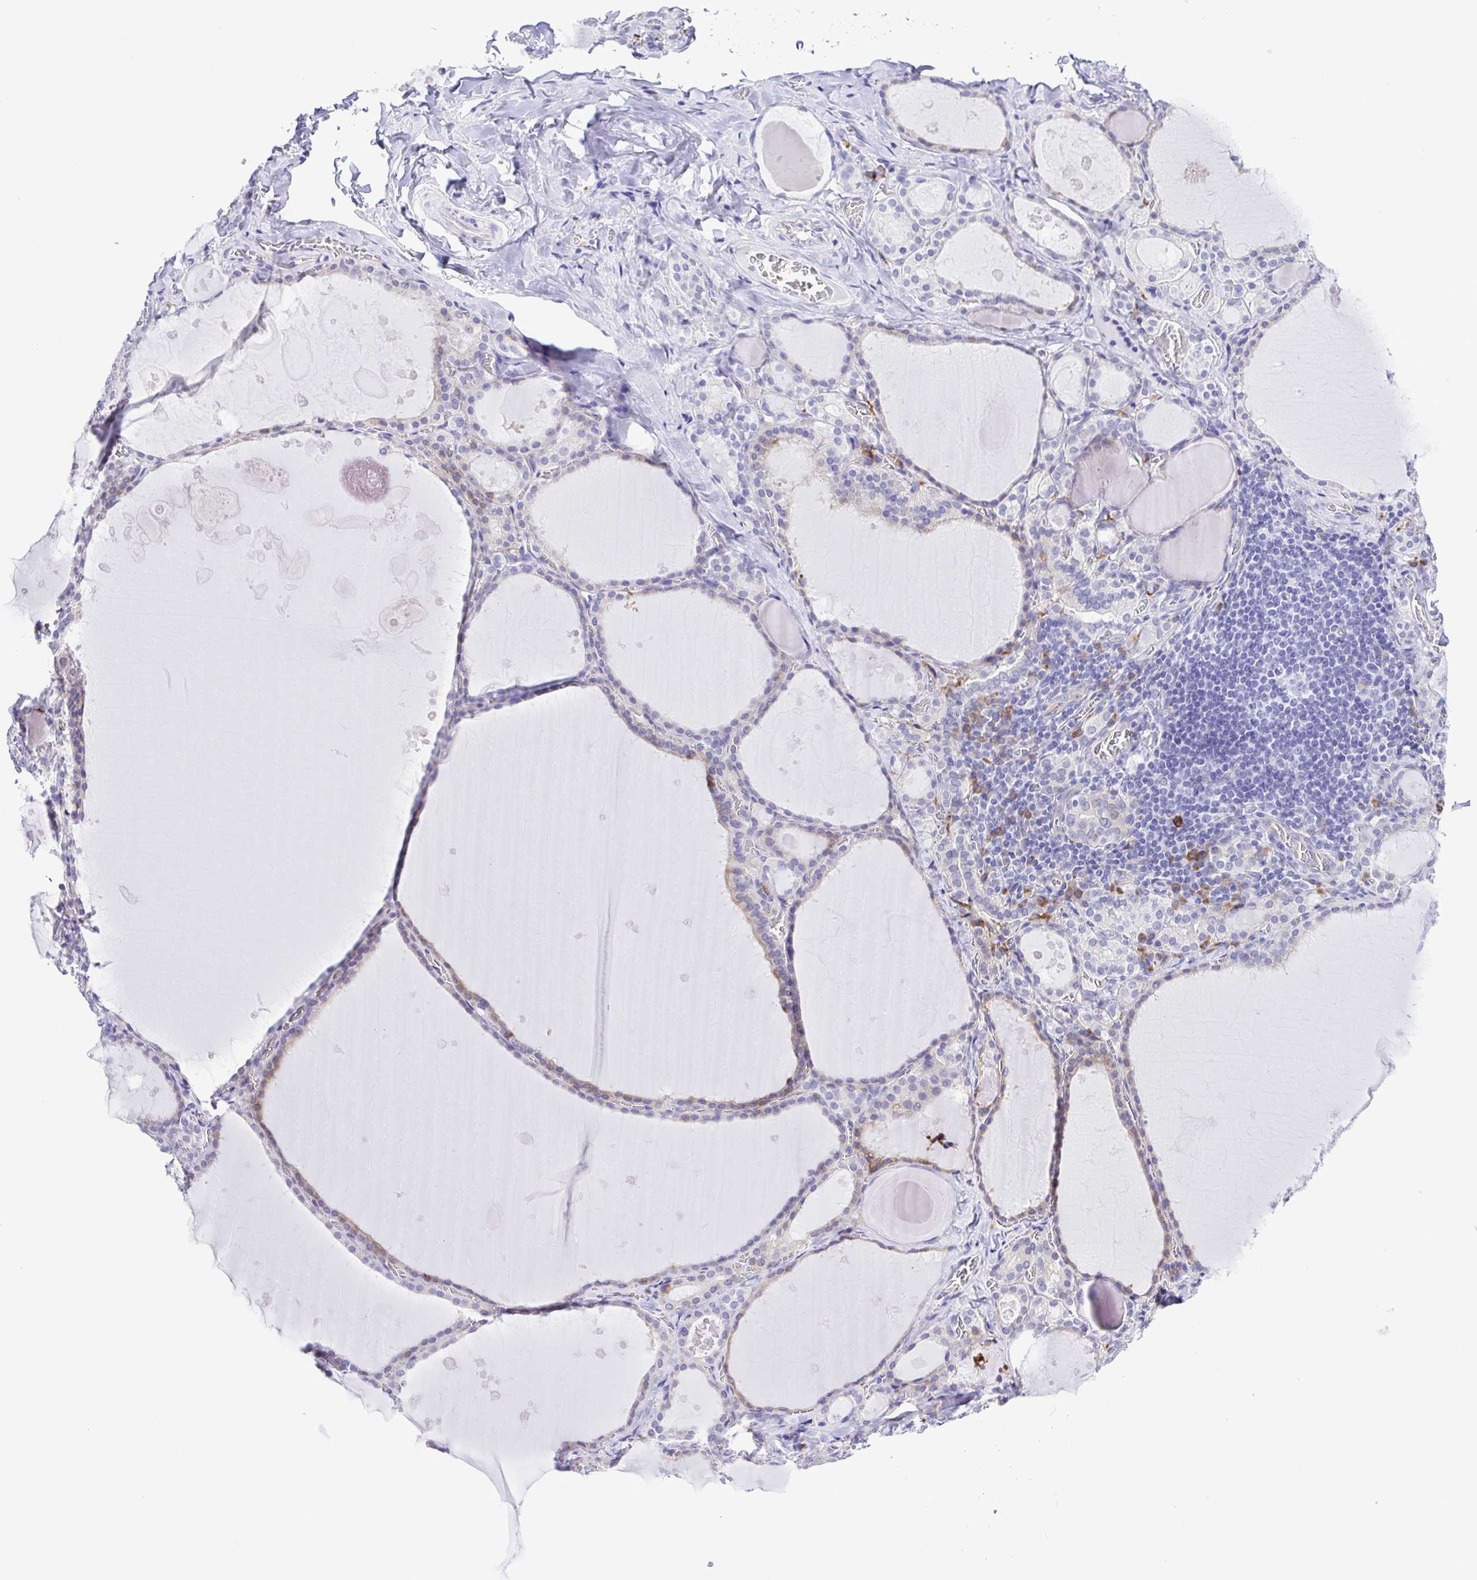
{"staining": {"intensity": "weak", "quantity": "<25%", "location": "cytoplasmic/membranous"}, "tissue": "thyroid gland", "cell_type": "Glandular cells", "image_type": "normal", "snomed": [{"axis": "morphology", "description": "Normal tissue, NOS"}, {"axis": "topography", "description": "Thyroid gland"}], "caption": "This image is of benign thyroid gland stained with immunohistochemistry (IHC) to label a protein in brown with the nuclei are counter-stained blue. There is no positivity in glandular cells. (DAB (3,3'-diaminobenzidine) immunohistochemistry (IHC), high magnification).", "gene": "GPR17", "patient": {"sex": "male", "age": 56}}